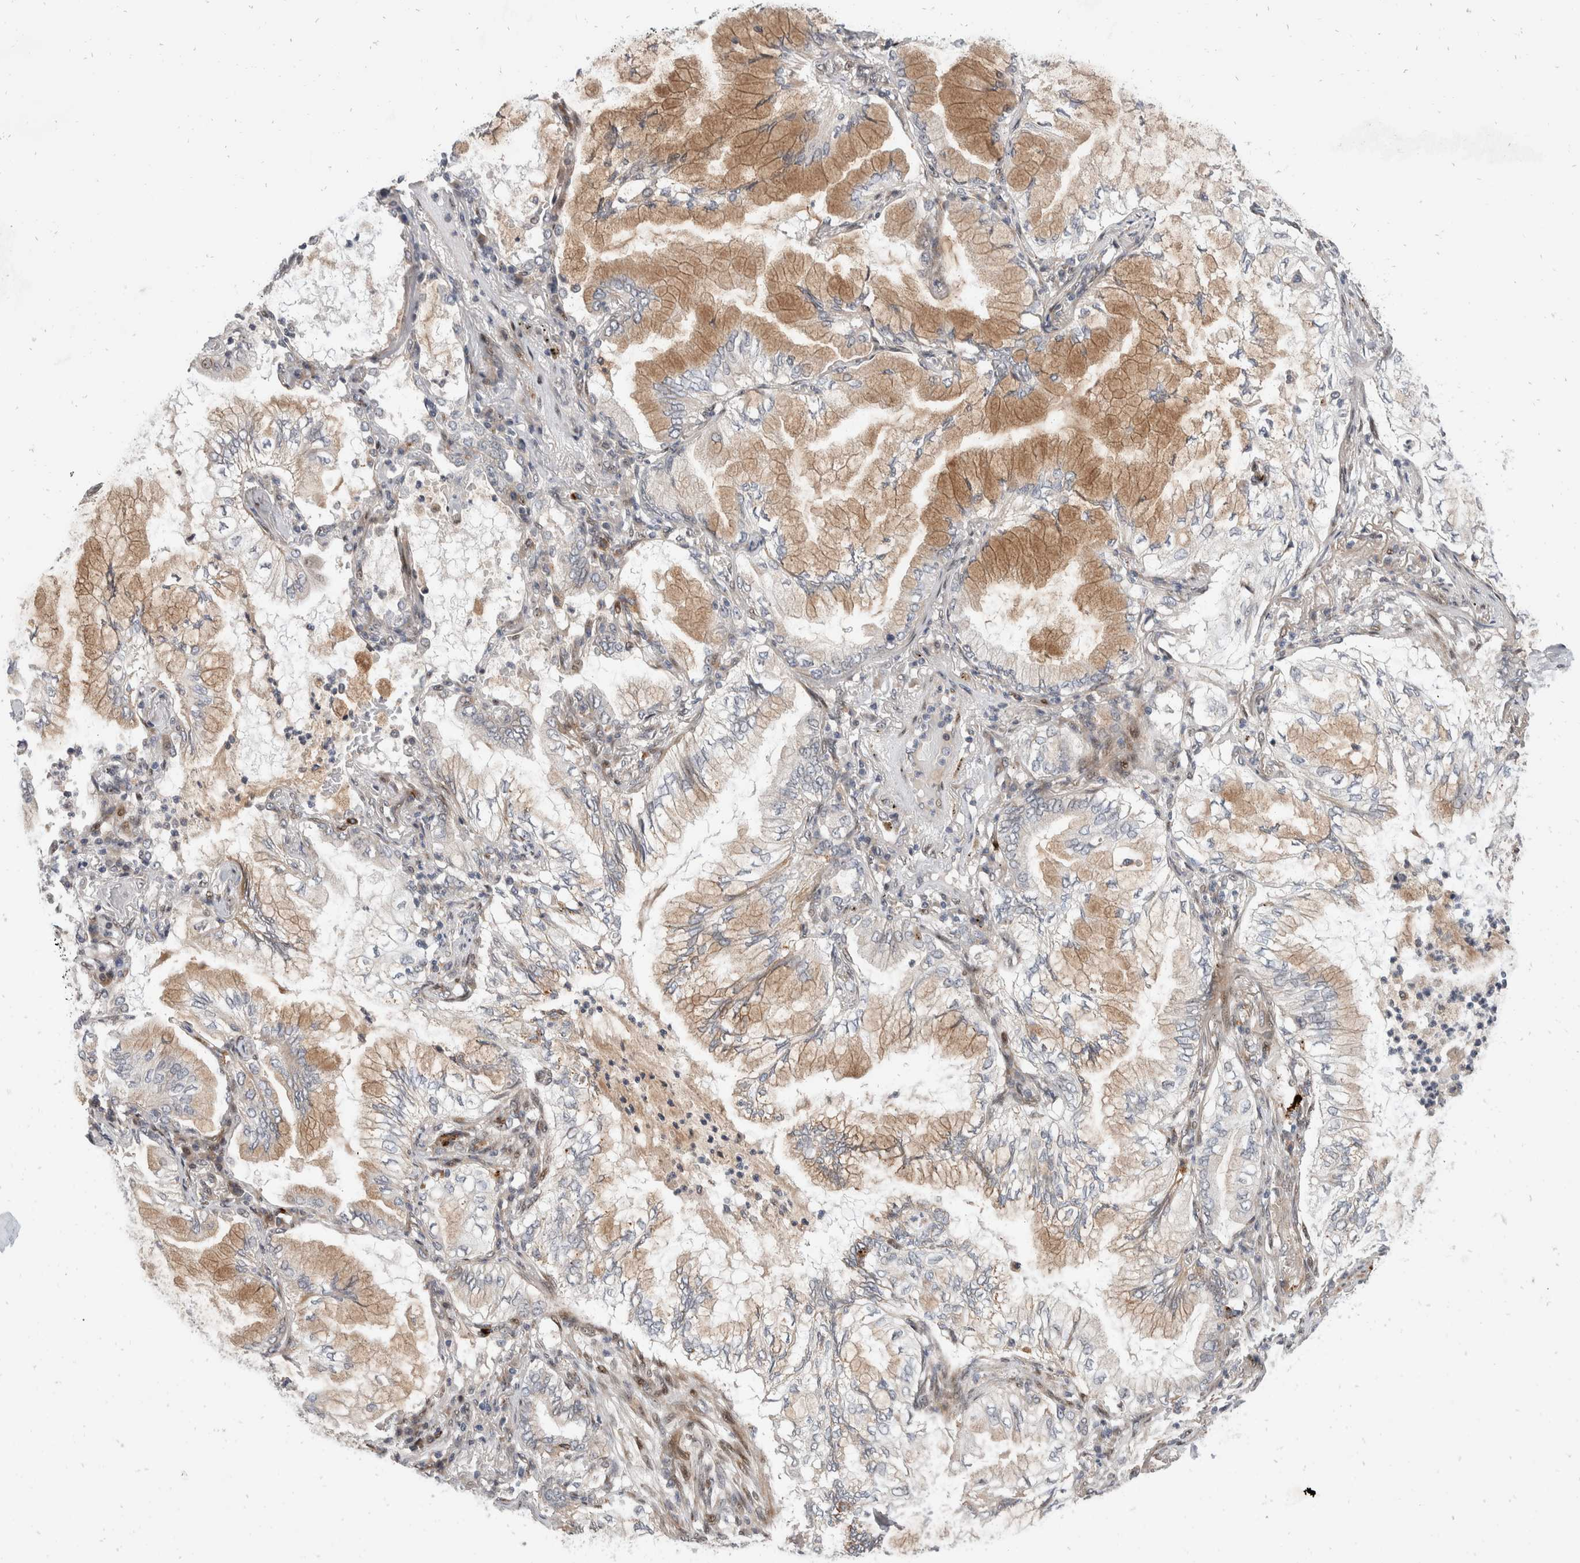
{"staining": {"intensity": "moderate", "quantity": ">75%", "location": "cytoplasmic/membranous"}, "tissue": "lung cancer", "cell_type": "Tumor cells", "image_type": "cancer", "snomed": [{"axis": "morphology", "description": "Adenocarcinoma, NOS"}, {"axis": "topography", "description": "Lung"}], "caption": "The immunohistochemical stain highlights moderate cytoplasmic/membranous staining in tumor cells of lung cancer (adenocarcinoma) tissue. (DAB (3,3'-diaminobenzidine) = brown stain, brightfield microscopy at high magnification).", "gene": "ZNF703", "patient": {"sex": "female", "age": 70}}